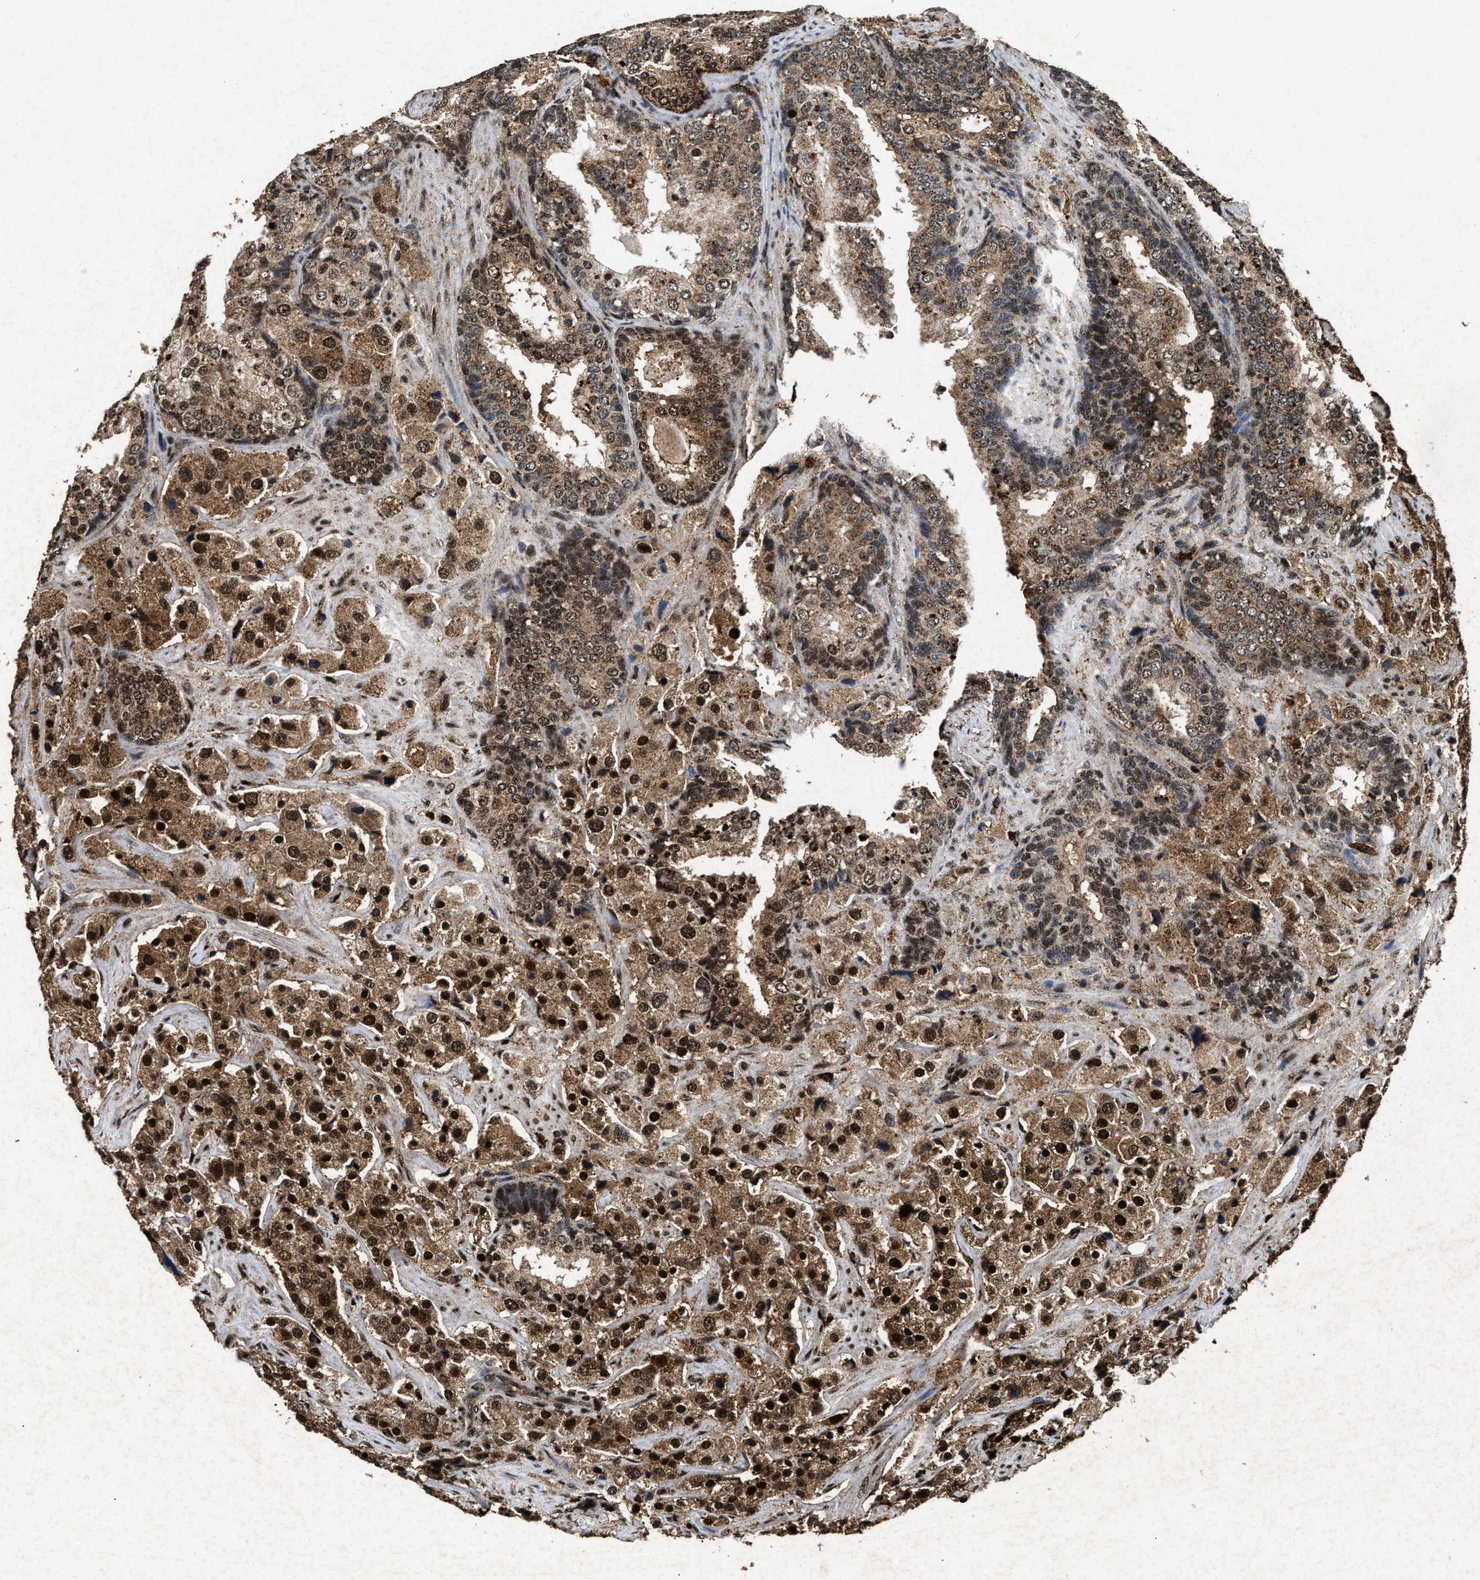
{"staining": {"intensity": "moderate", "quantity": ">75%", "location": "cytoplasmic/membranous,nuclear"}, "tissue": "prostate cancer", "cell_type": "Tumor cells", "image_type": "cancer", "snomed": [{"axis": "morphology", "description": "Adenocarcinoma, Medium grade"}, {"axis": "topography", "description": "Prostate"}], "caption": "Prostate adenocarcinoma (medium-grade) was stained to show a protein in brown. There is medium levels of moderate cytoplasmic/membranous and nuclear staining in approximately >75% of tumor cells. Using DAB (3,3'-diaminobenzidine) (brown) and hematoxylin (blue) stains, captured at high magnification using brightfield microscopy.", "gene": "ACOX1", "patient": {"sex": "male", "age": 70}}